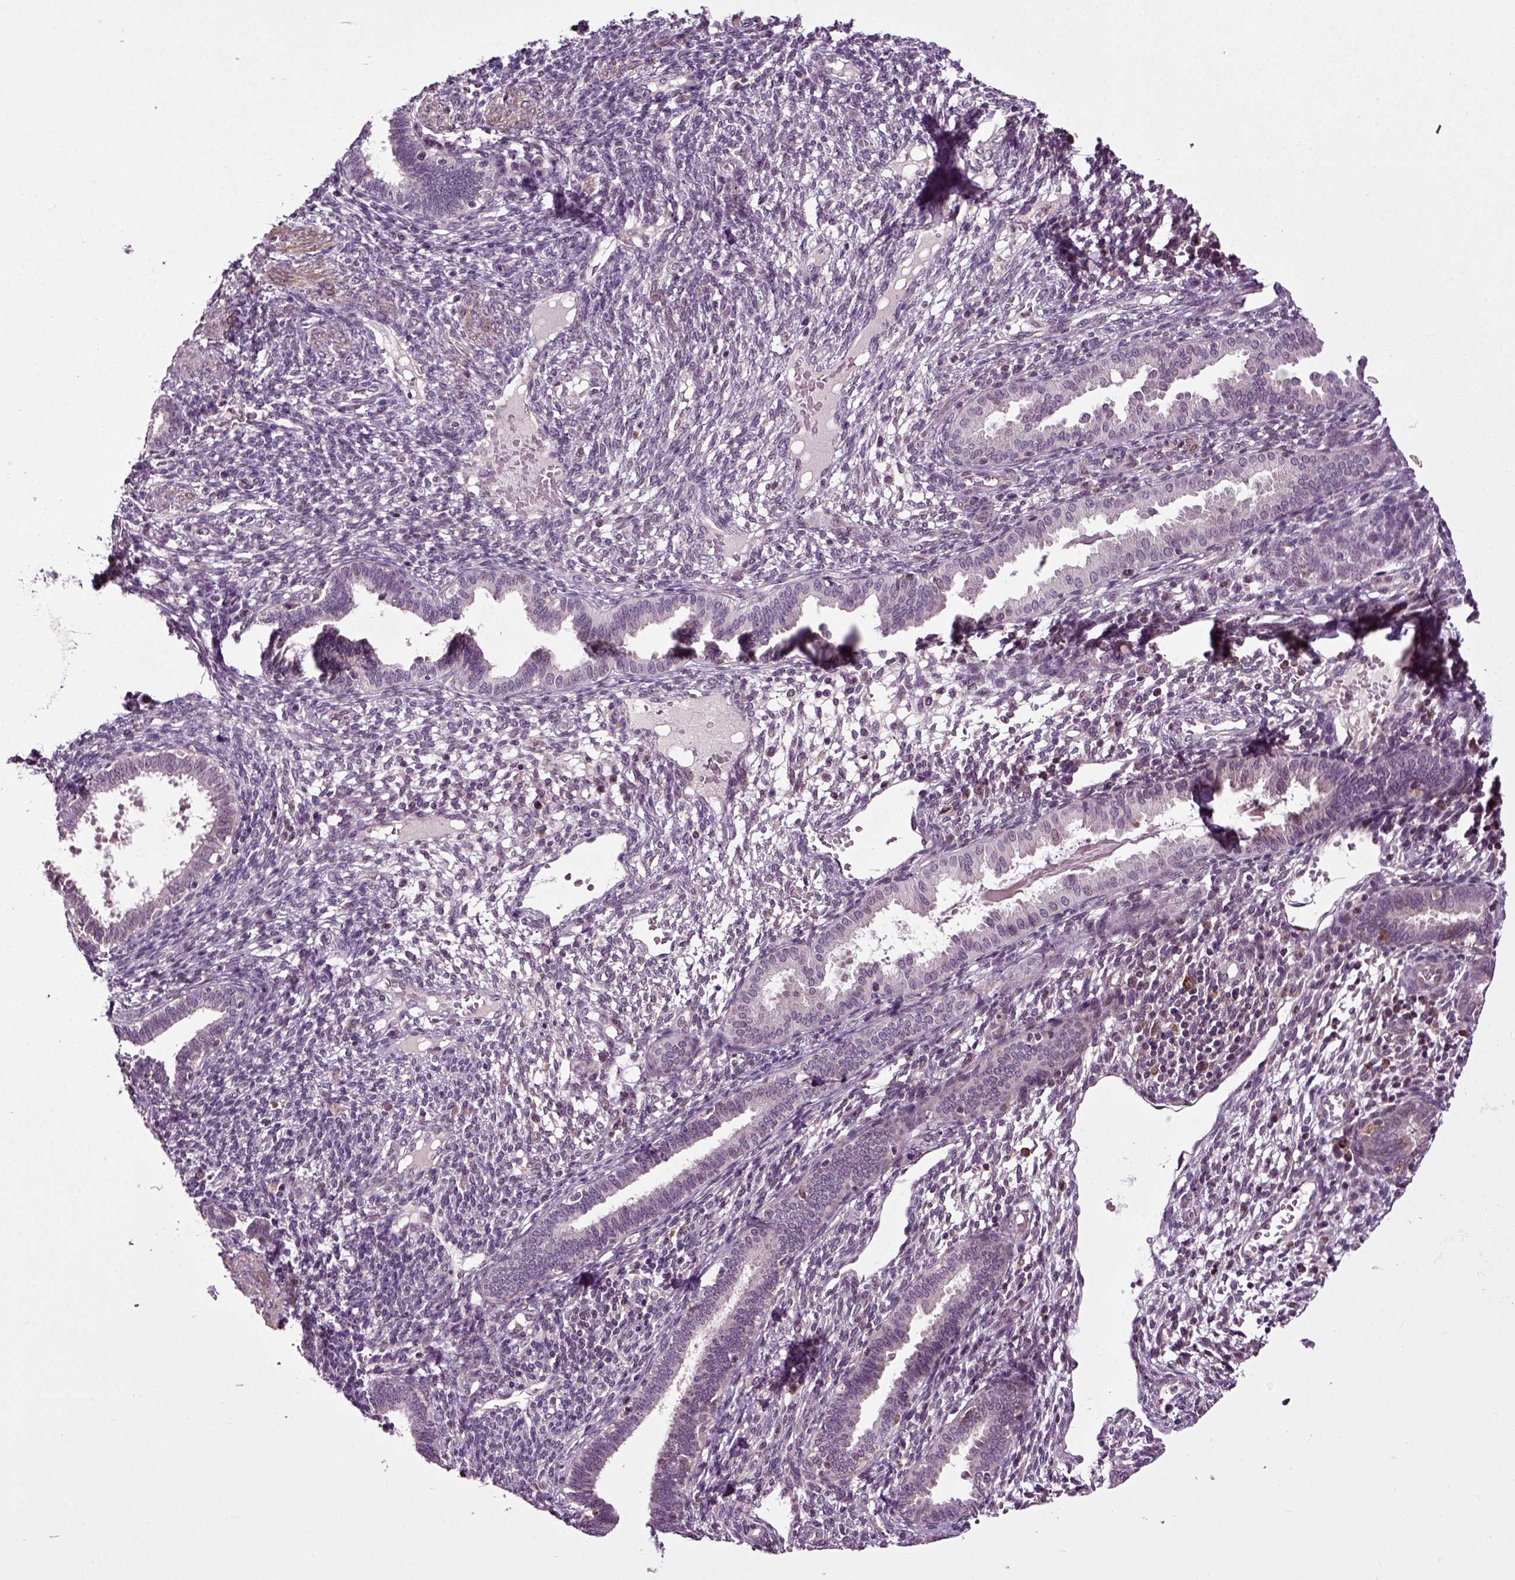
{"staining": {"intensity": "negative", "quantity": "none", "location": "none"}, "tissue": "endometrium", "cell_type": "Cells in endometrial stroma", "image_type": "normal", "snomed": [{"axis": "morphology", "description": "Normal tissue, NOS"}, {"axis": "topography", "description": "Endometrium"}], "caption": "Immunohistochemical staining of unremarkable human endometrium shows no significant staining in cells in endometrial stroma.", "gene": "KNSTRN", "patient": {"sex": "female", "age": 42}}